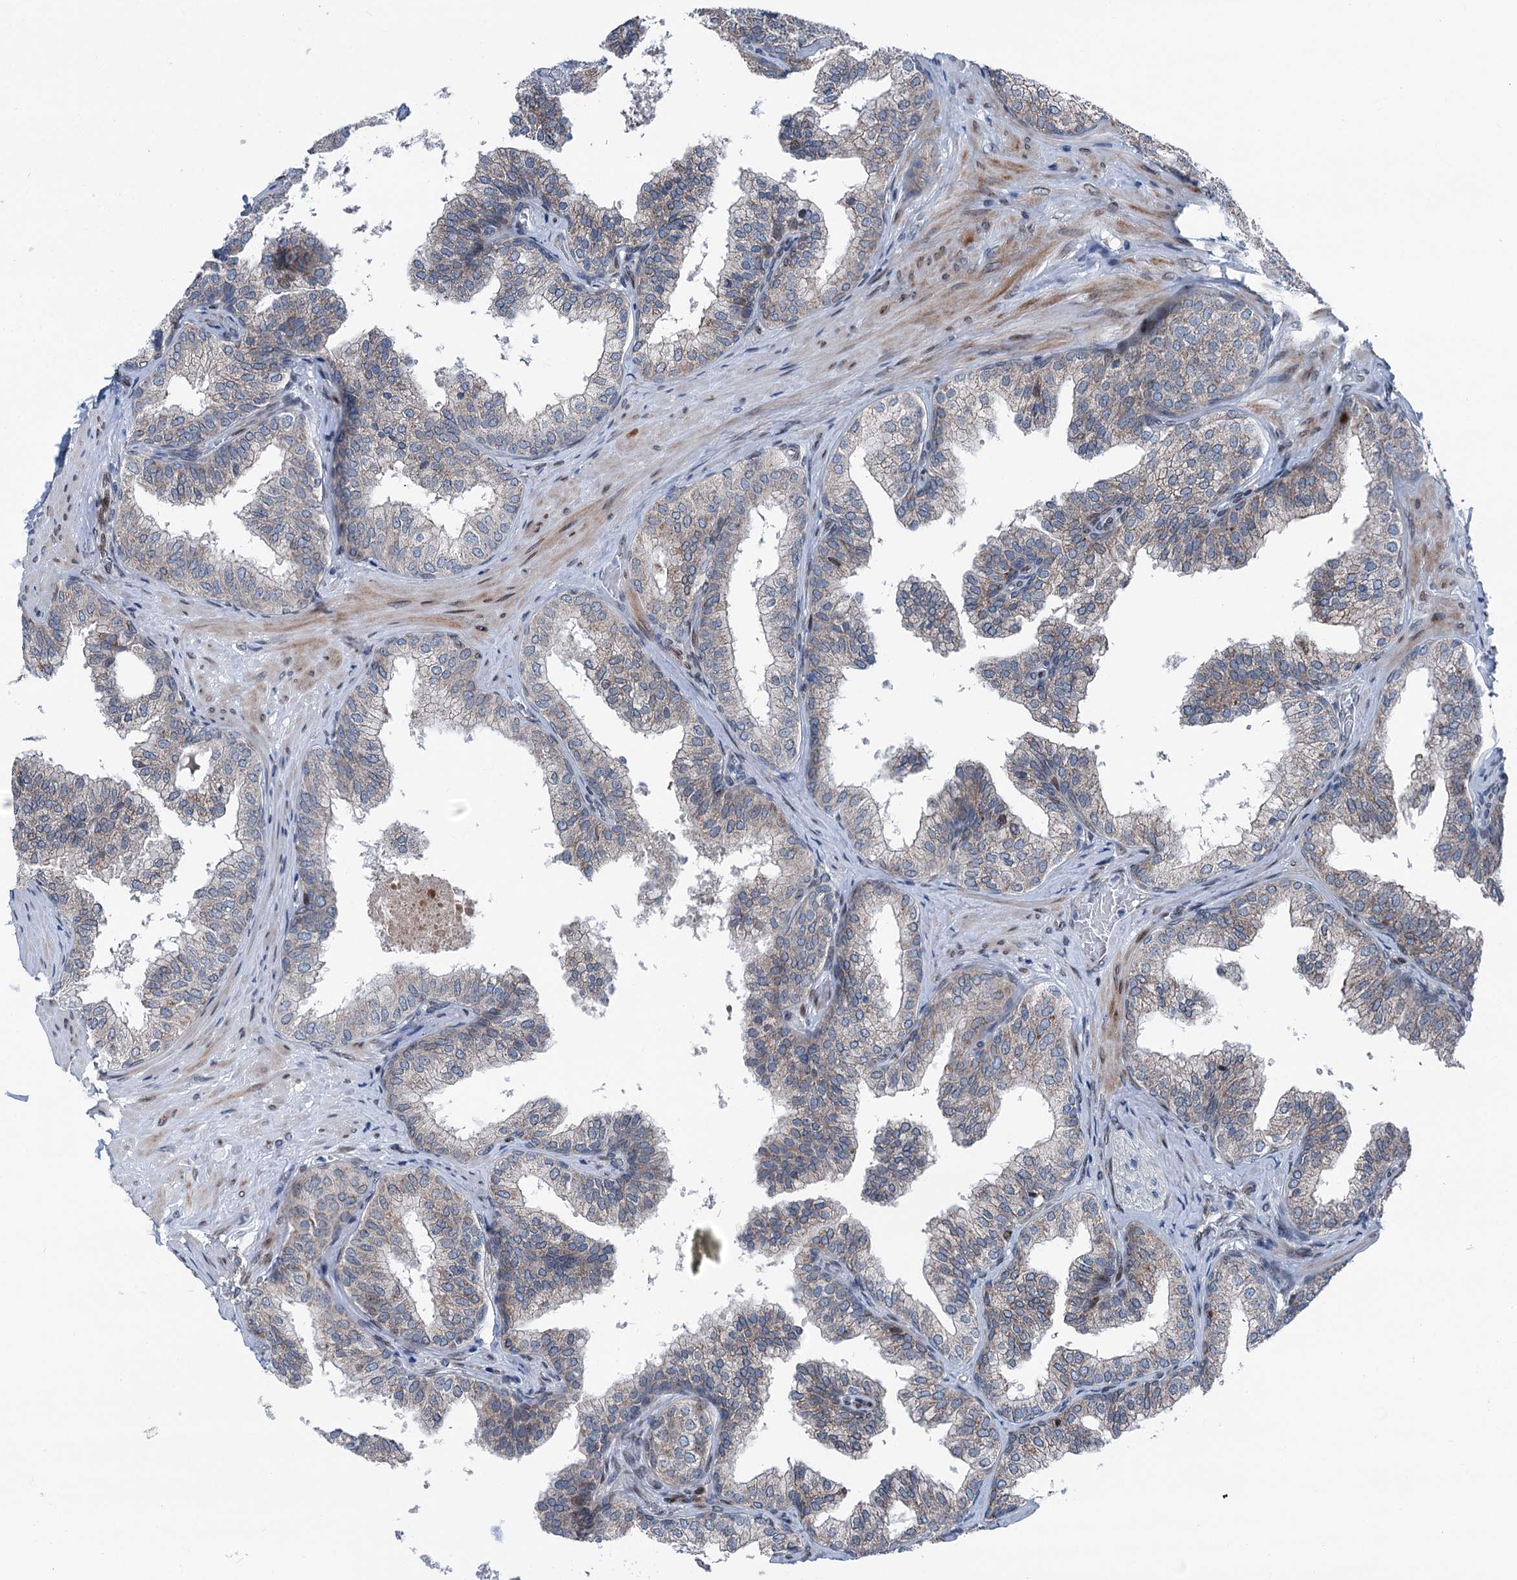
{"staining": {"intensity": "weak", "quantity": "<25%", "location": "cytoplasmic/membranous"}, "tissue": "prostate", "cell_type": "Glandular cells", "image_type": "normal", "snomed": [{"axis": "morphology", "description": "Normal tissue, NOS"}, {"axis": "topography", "description": "Prostate"}], "caption": "The photomicrograph demonstrates no staining of glandular cells in unremarkable prostate.", "gene": "MRPL14", "patient": {"sex": "male", "age": 60}}